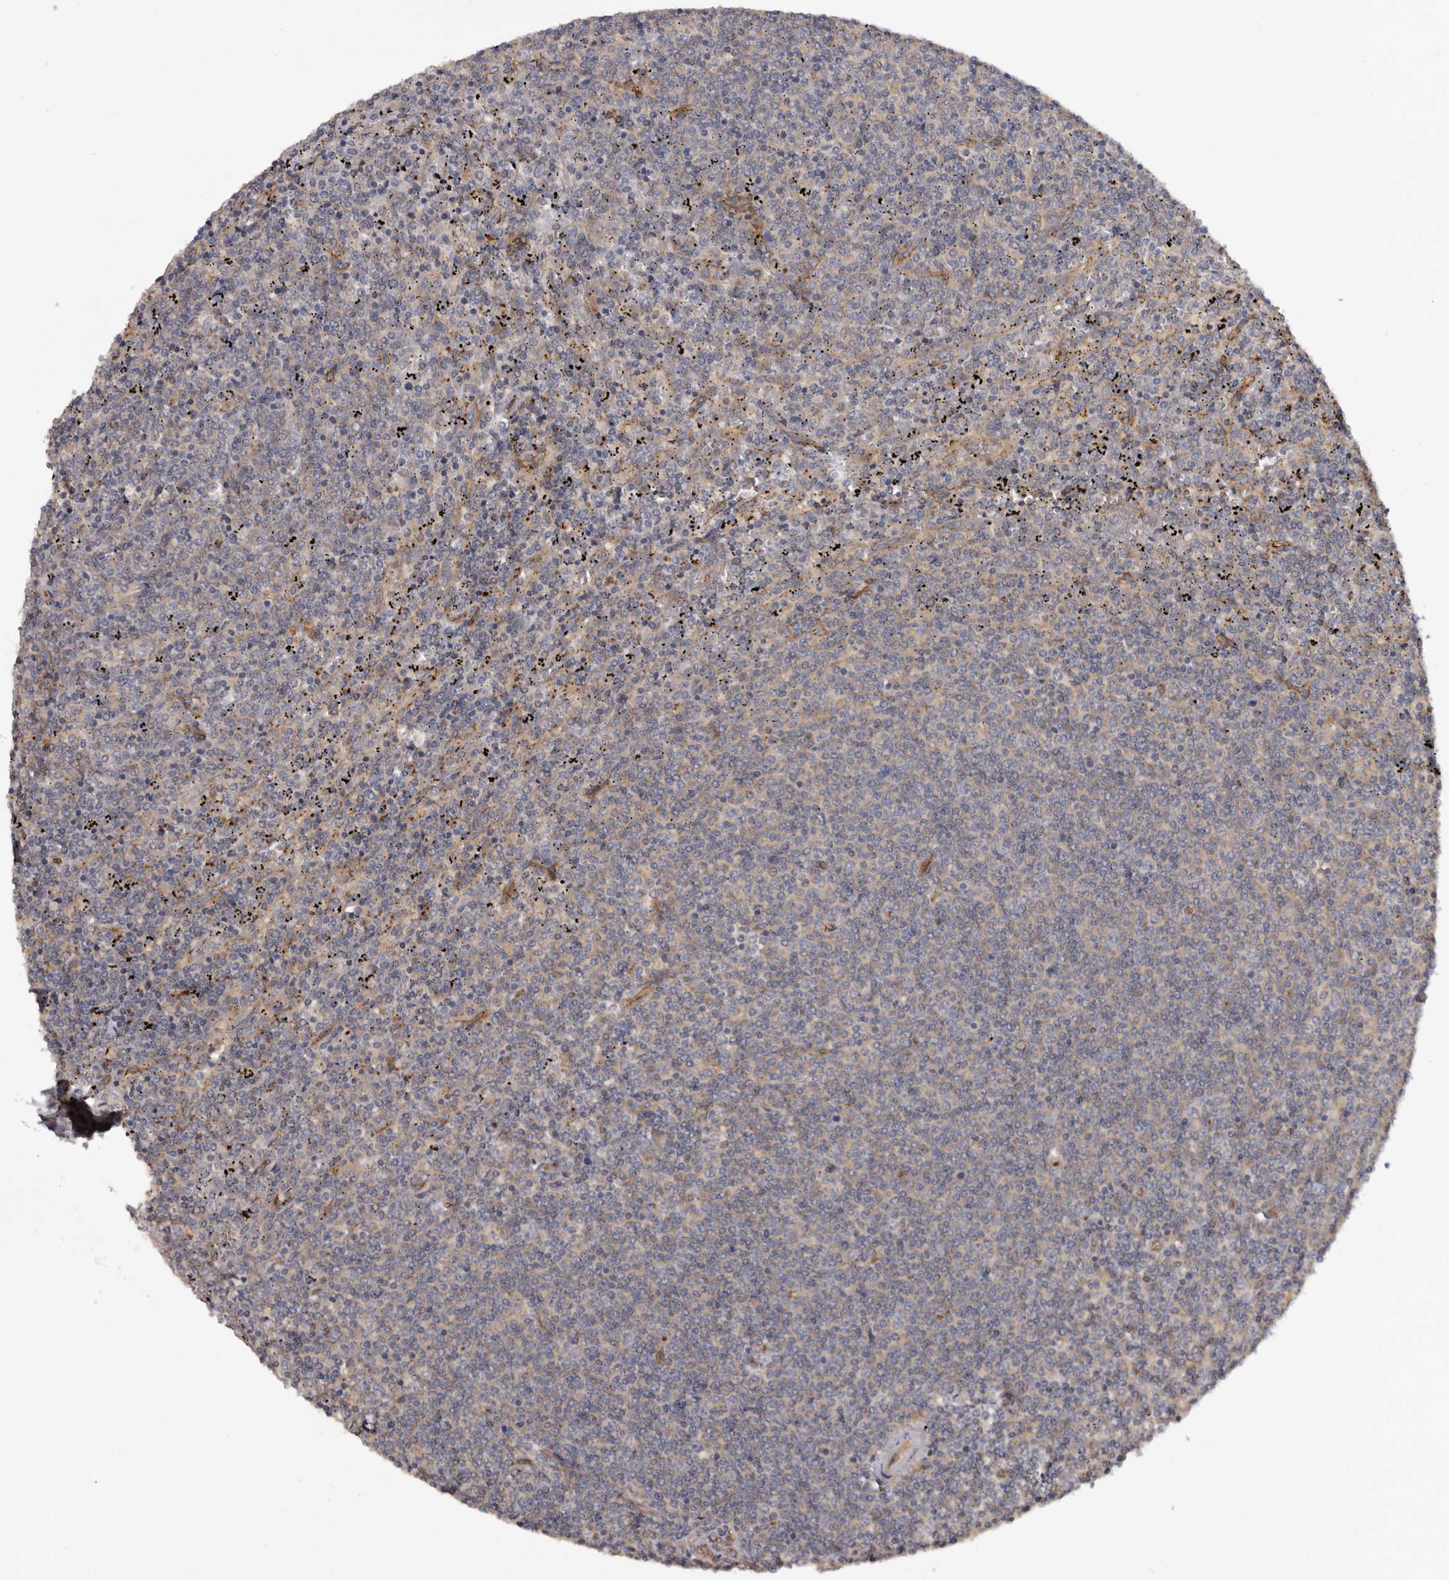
{"staining": {"intensity": "negative", "quantity": "none", "location": "none"}, "tissue": "lymphoma", "cell_type": "Tumor cells", "image_type": "cancer", "snomed": [{"axis": "morphology", "description": "Malignant lymphoma, non-Hodgkin's type, Low grade"}, {"axis": "topography", "description": "Spleen"}], "caption": "Lymphoma was stained to show a protein in brown. There is no significant positivity in tumor cells.", "gene": "INKA2", "patient": {"sex": "female", "age": 50}}